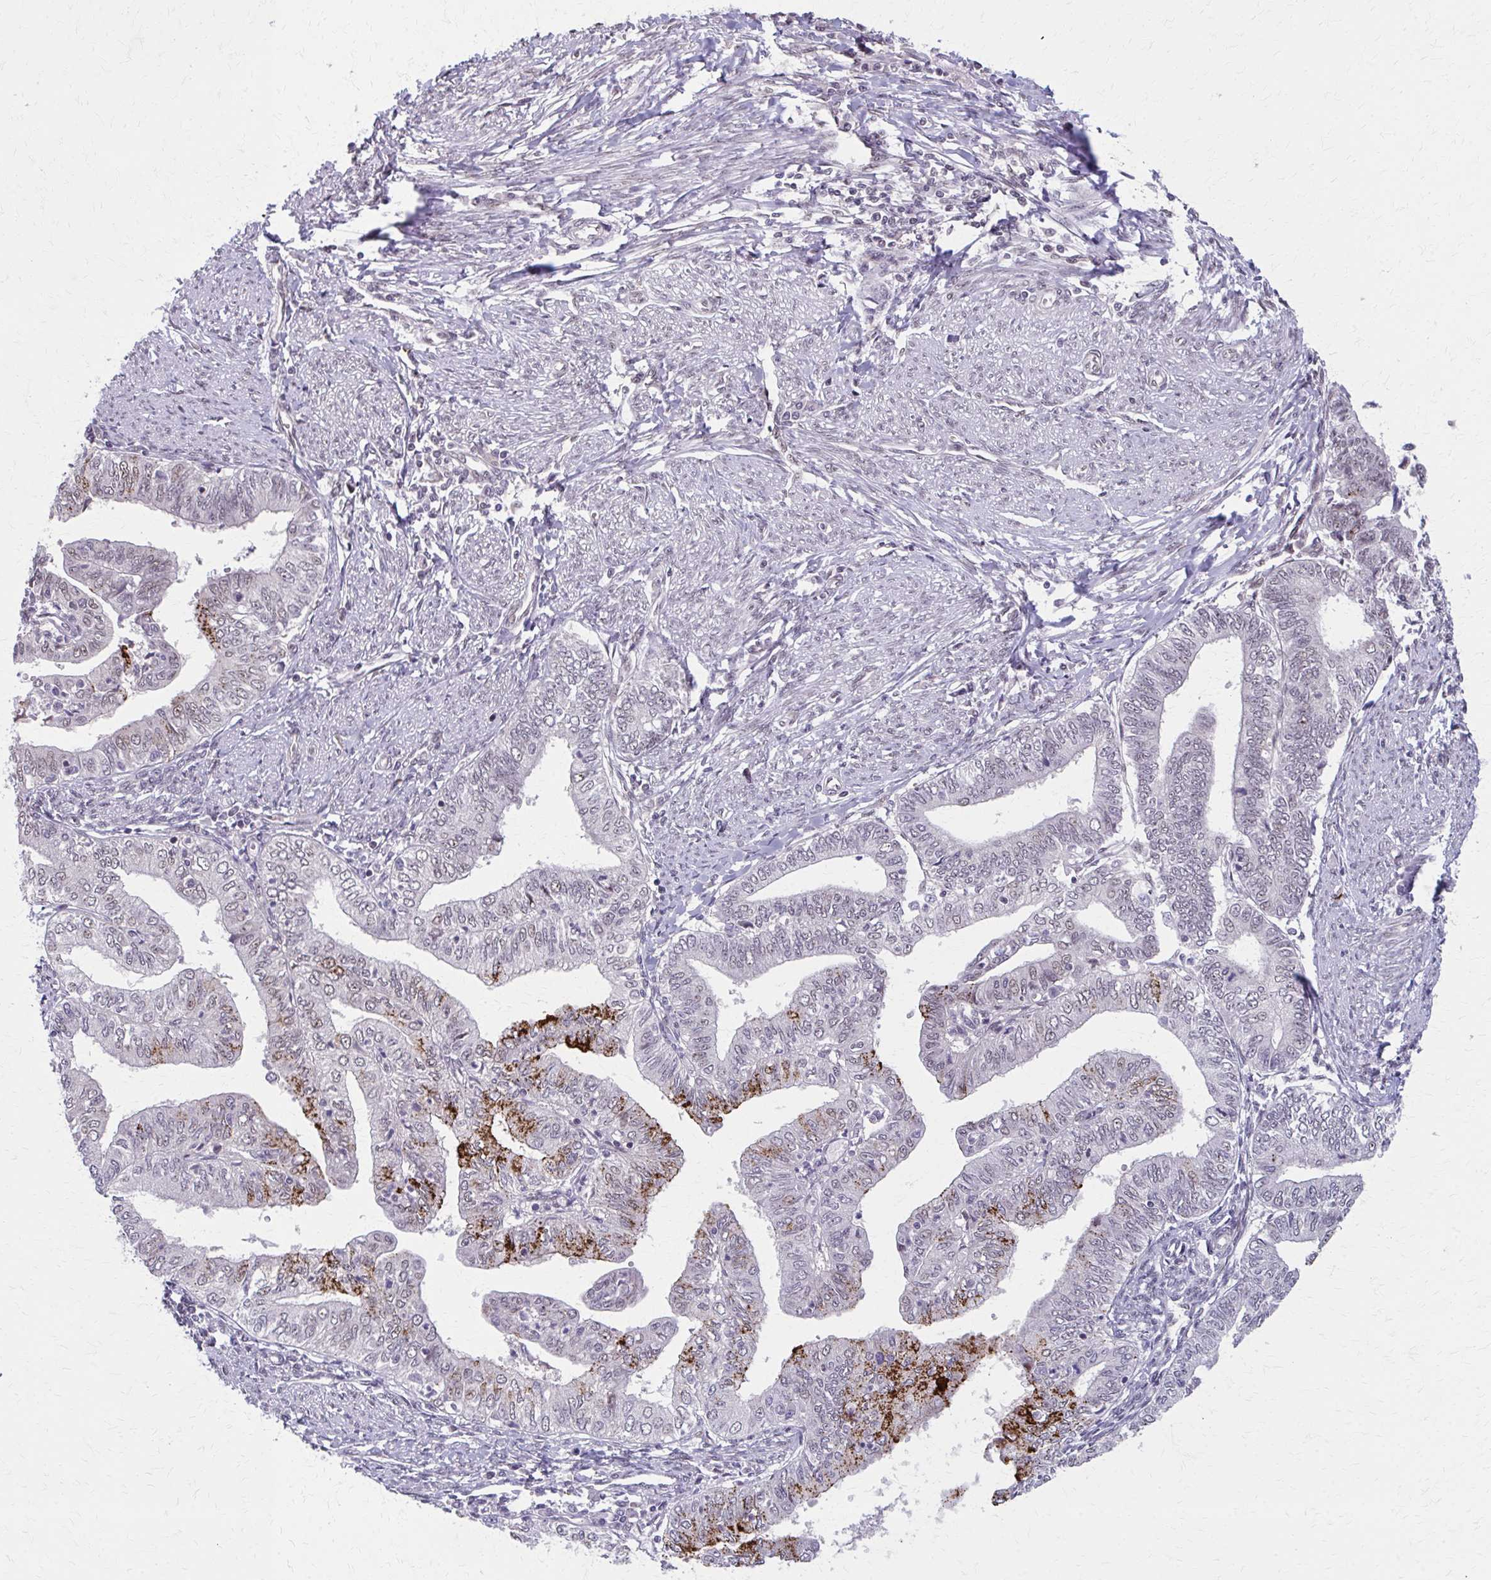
{"staining": {"intensity": "strong", "quantity": "<25%", "location": "cytoplasmic/membranous"}, "tissue": "endometrial cancer", "cell_type": "Tumor cells", "image_type": "cancer", "snomed": [{"axis": "morphology", "description": "Adenocarcinoma, NOS"}, {"axis": "topography", "description": "Endometrium"}], "caption": "Tumor cells demonstrate medium levels of strong cytoplasmic/membranous expression in approximately <25% of cells in adenocarcinoma (endometrial).", "gene": "SETBP1", "patient": {"sex": "female", "age": 66}}